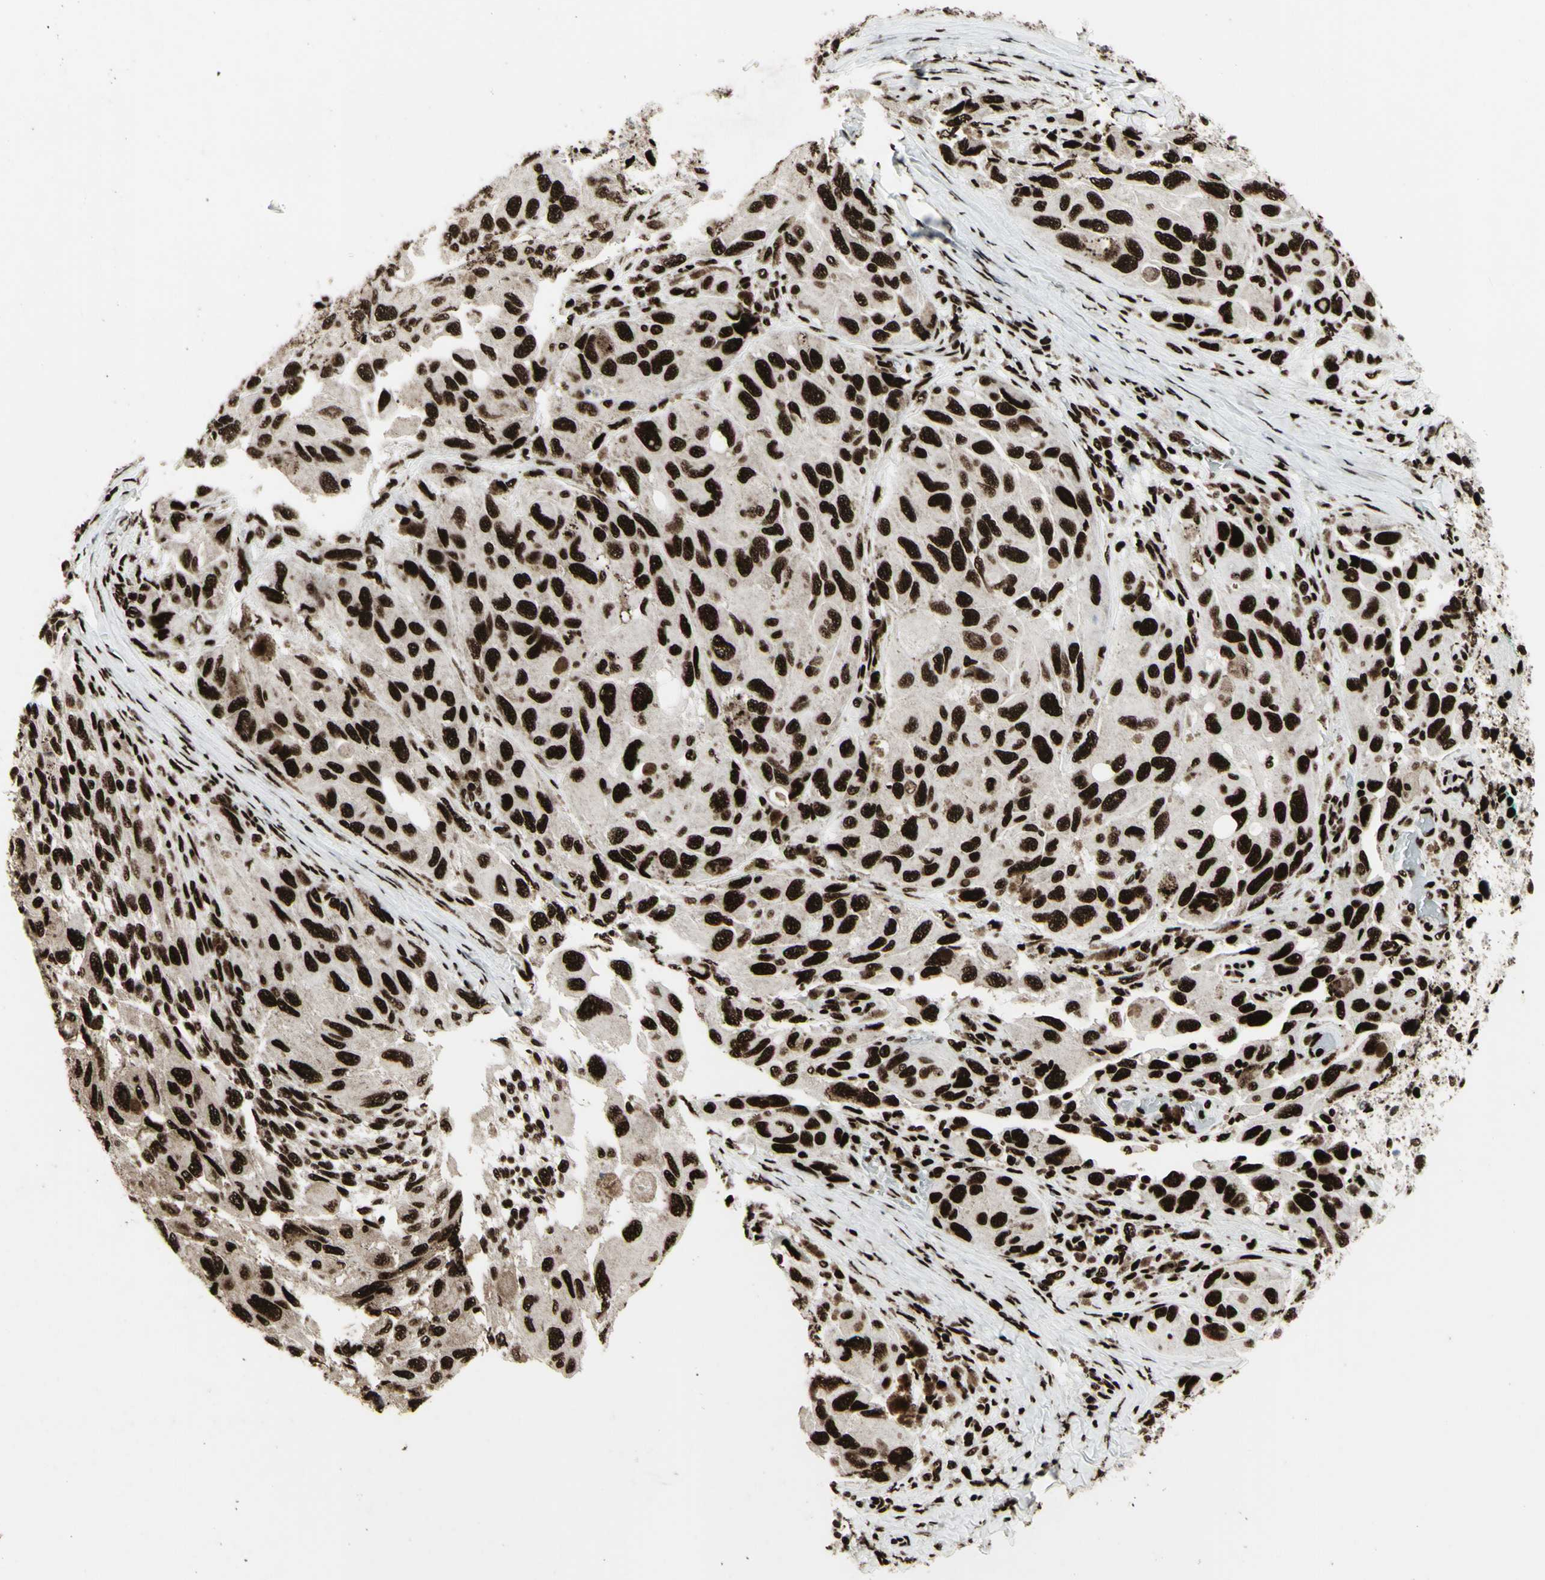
{"staining": {"intensity": "strong", "quantity": ">75%", "location": "nuclear"}, "tissue": "melanoma", "cell_type": "Tumor cells", "image_type": "cancer", "snomed": [{"axis": "morphology", "description": "Malignant melanoma, NOS"}, {"axis": "topography", "description": "Skin"}], "caption": "Immunohistochemical staining of melanoma exhibits strong nuclear protein positivity in about >75% of tumor cells.", "gene": "U2AF2", "patient": {"sex": "female", "age": 73}}